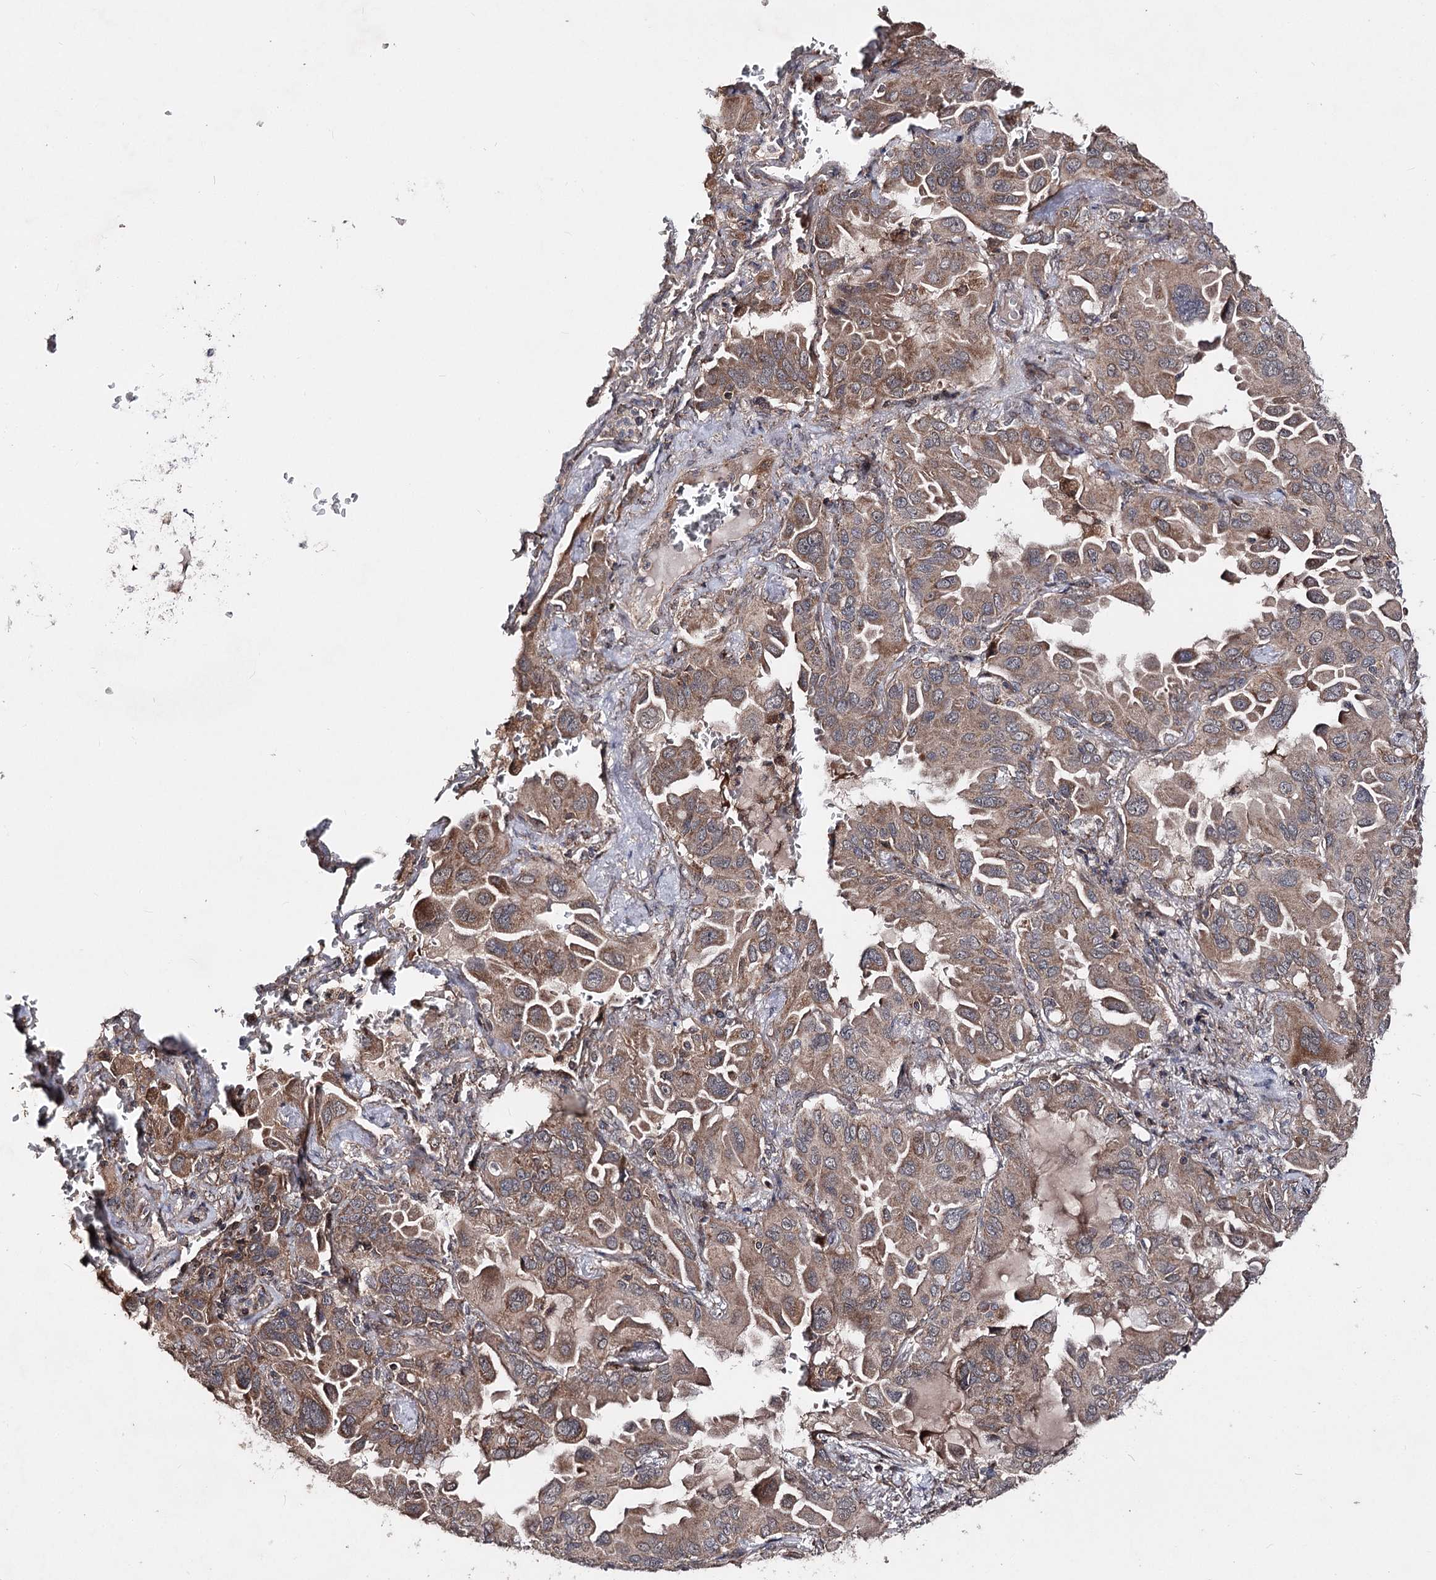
{"staining": {"intensity": "moderate", "quantity": ">75%", "location": "cytoplasmic/membranous"}, "tissue": "lung cancer", "cell_type": "Tumor cells", "image_type": "cancer", "snomed": [{"axis": "morphology", "description": "Adenocarcinoma, NOS"}, {"axis": "topography", "description": "Lung"}], "caption": "Protein expression analysis of human lung cancer reveals moderate cytoplasmic/membranous expression in about >75% of tumor cells. Using DAB (3,3'-diaminobenzidine) (brown) and hematoxylin (blue) stains, captured at high magnification using brightfield microscopy.", "gene": "MINDY3", "patient": {"sex": "male", "age": 64}}